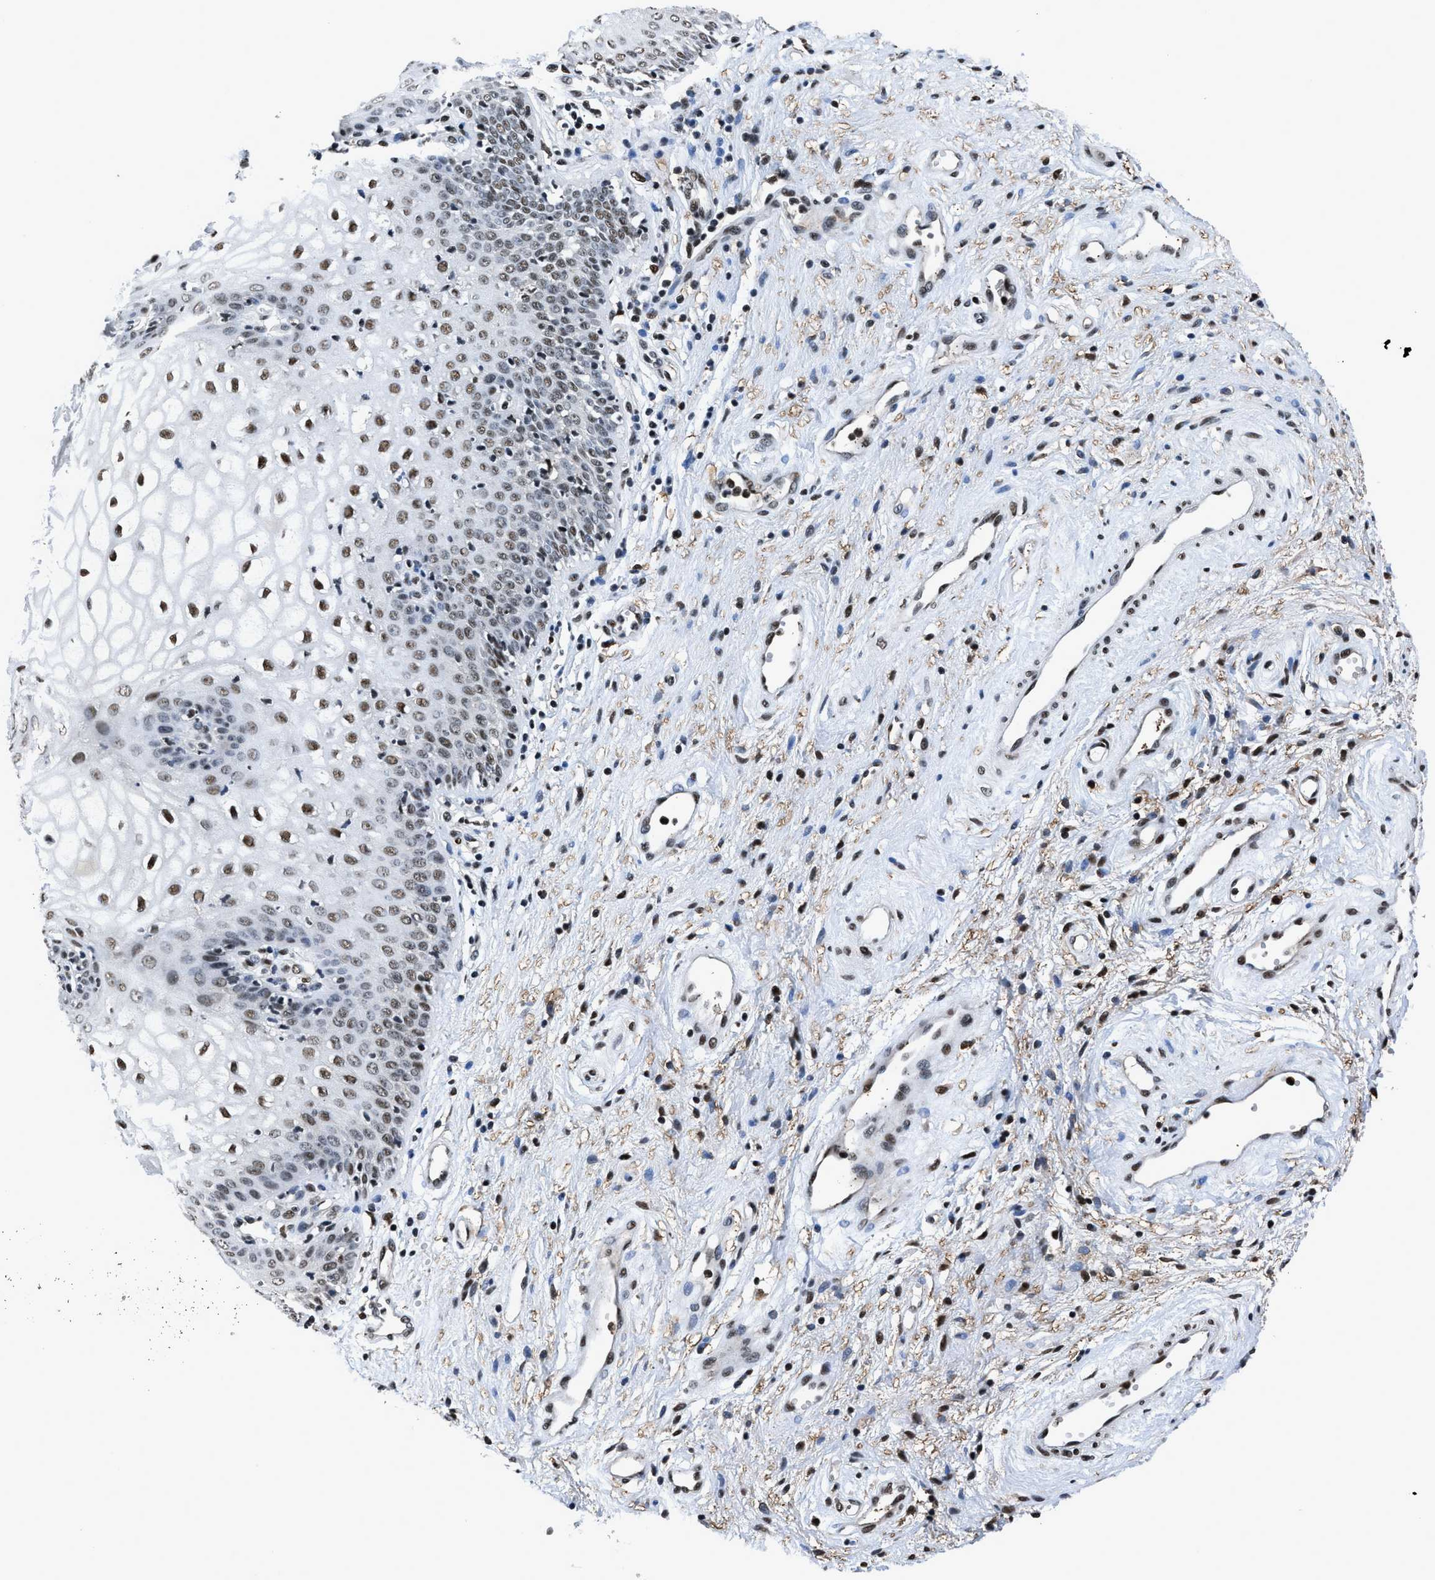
{"staining": {"intensity": "moderate", "quantity": ">75%", "location": "nuclear"}, "tissue": "vagina", "cell_type": "Squamous epithelial cells", "image_type": "normal", "snomed": [{"axis": "morphology", "description": "Normal tissue, NOS"}, {"axis": "topography", "description": "Vagina"}], "caption": "Protein expression analysis of unremarkable vagina reveals moderate nuclear expression in approximately >75% of squamous epithelial cells. The protein is shown in brown color, while the nuclei are stained blue.", "gene": "HNRNPF", "patient": {"sex": "female", "age": 34}}